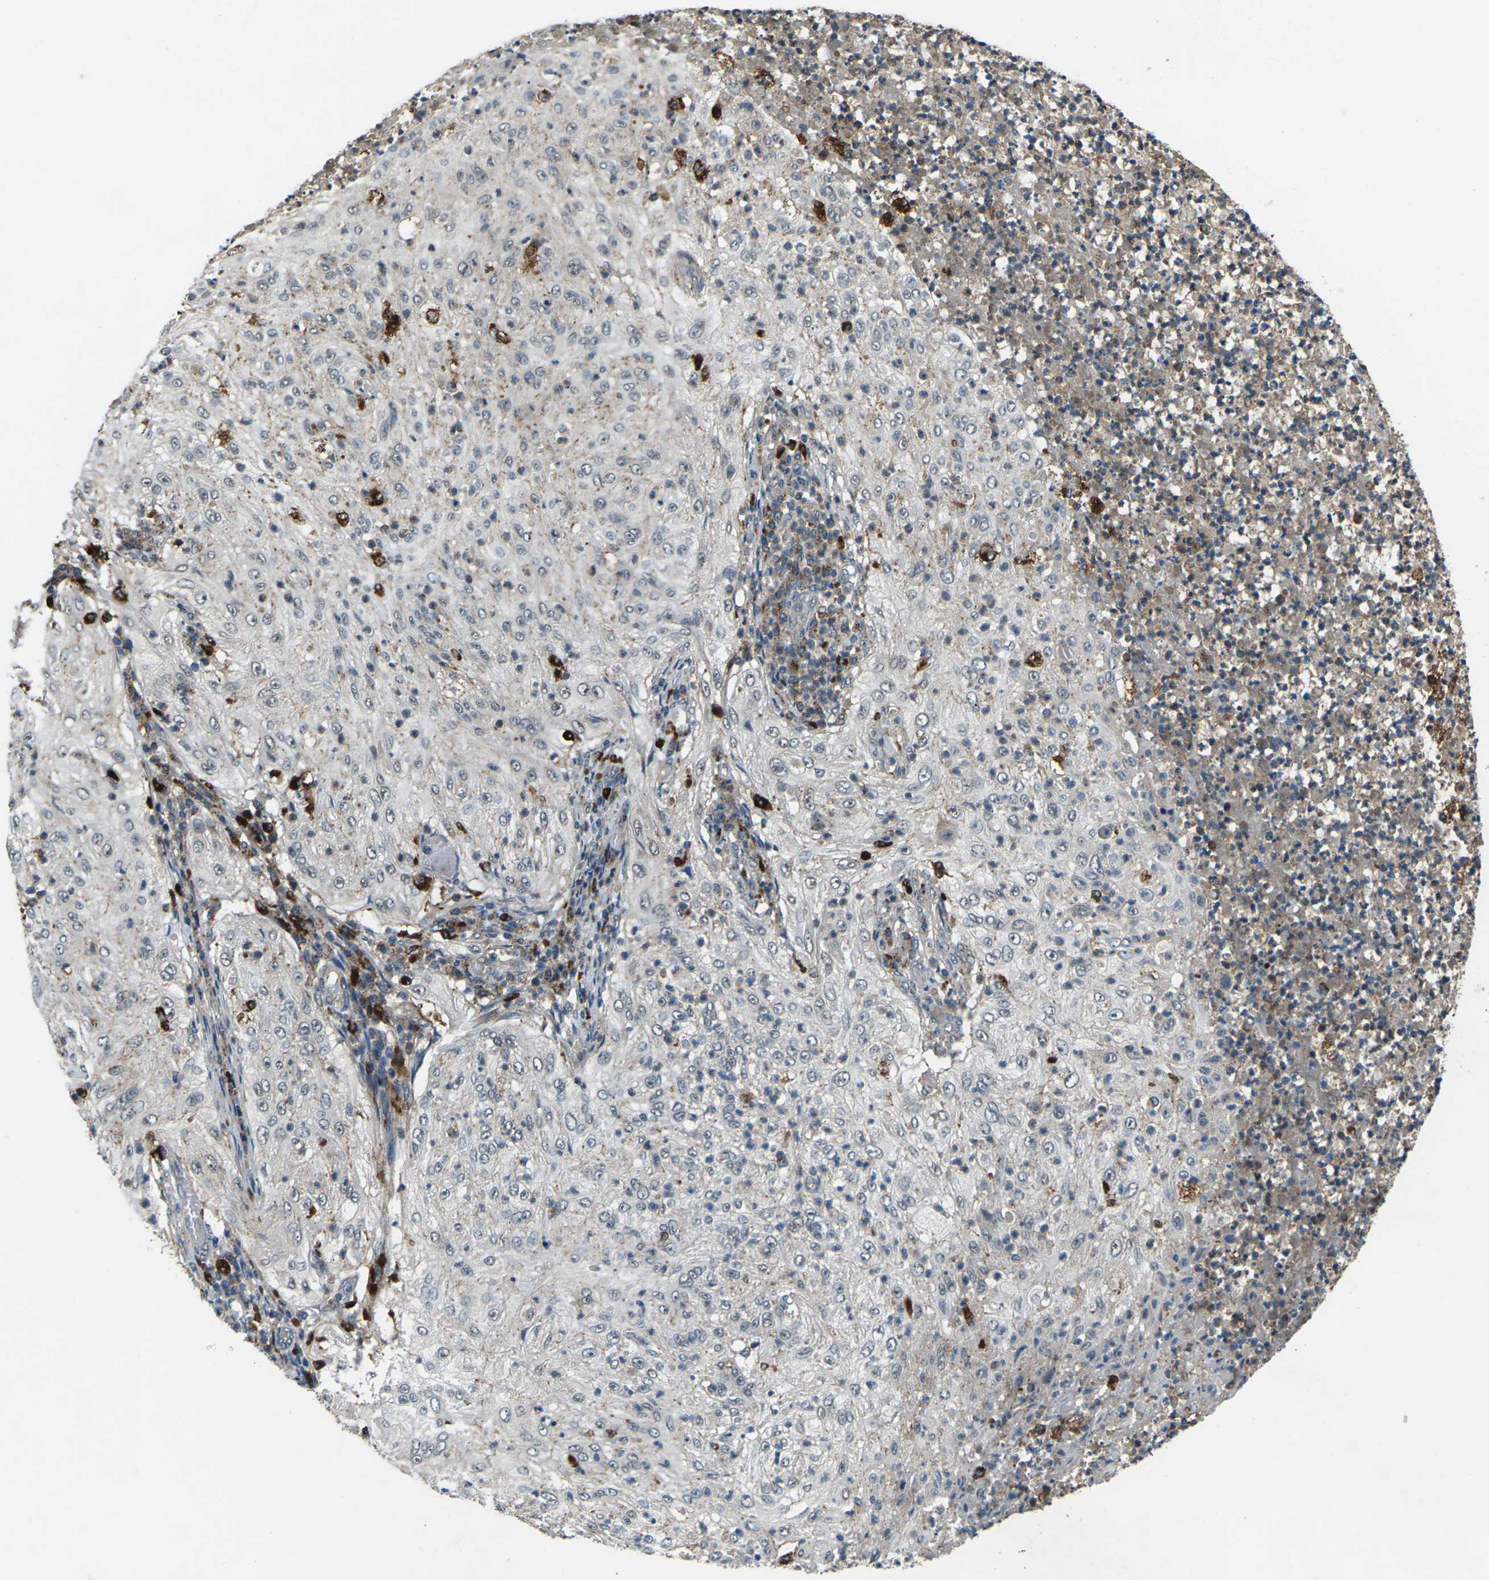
{"staining": {"intensity": "negative", "quantity": "none", "location": "none"}, "tissue": "lung cancer", "cell_type": "Tumor cells", "image_type": "cancer", "snomed": [{"axis": "morphology", "description": "Inflammation, NOS"}, {"axis": "morphology", "description": "Squamous cell carcinoma, NOS"}, {"axis": "topography", "description": "Lymph node"}, {"axis": "topography", "description": "Soft tissue"}, {"axis": "topography", "description": "Lung"}], "caption": "Image shows no protein expression in tumor cells of lung squamous cell carcinoma tissue.", "gene": "SLC31A2", "patient": {"sex": "male", "age": 66}}